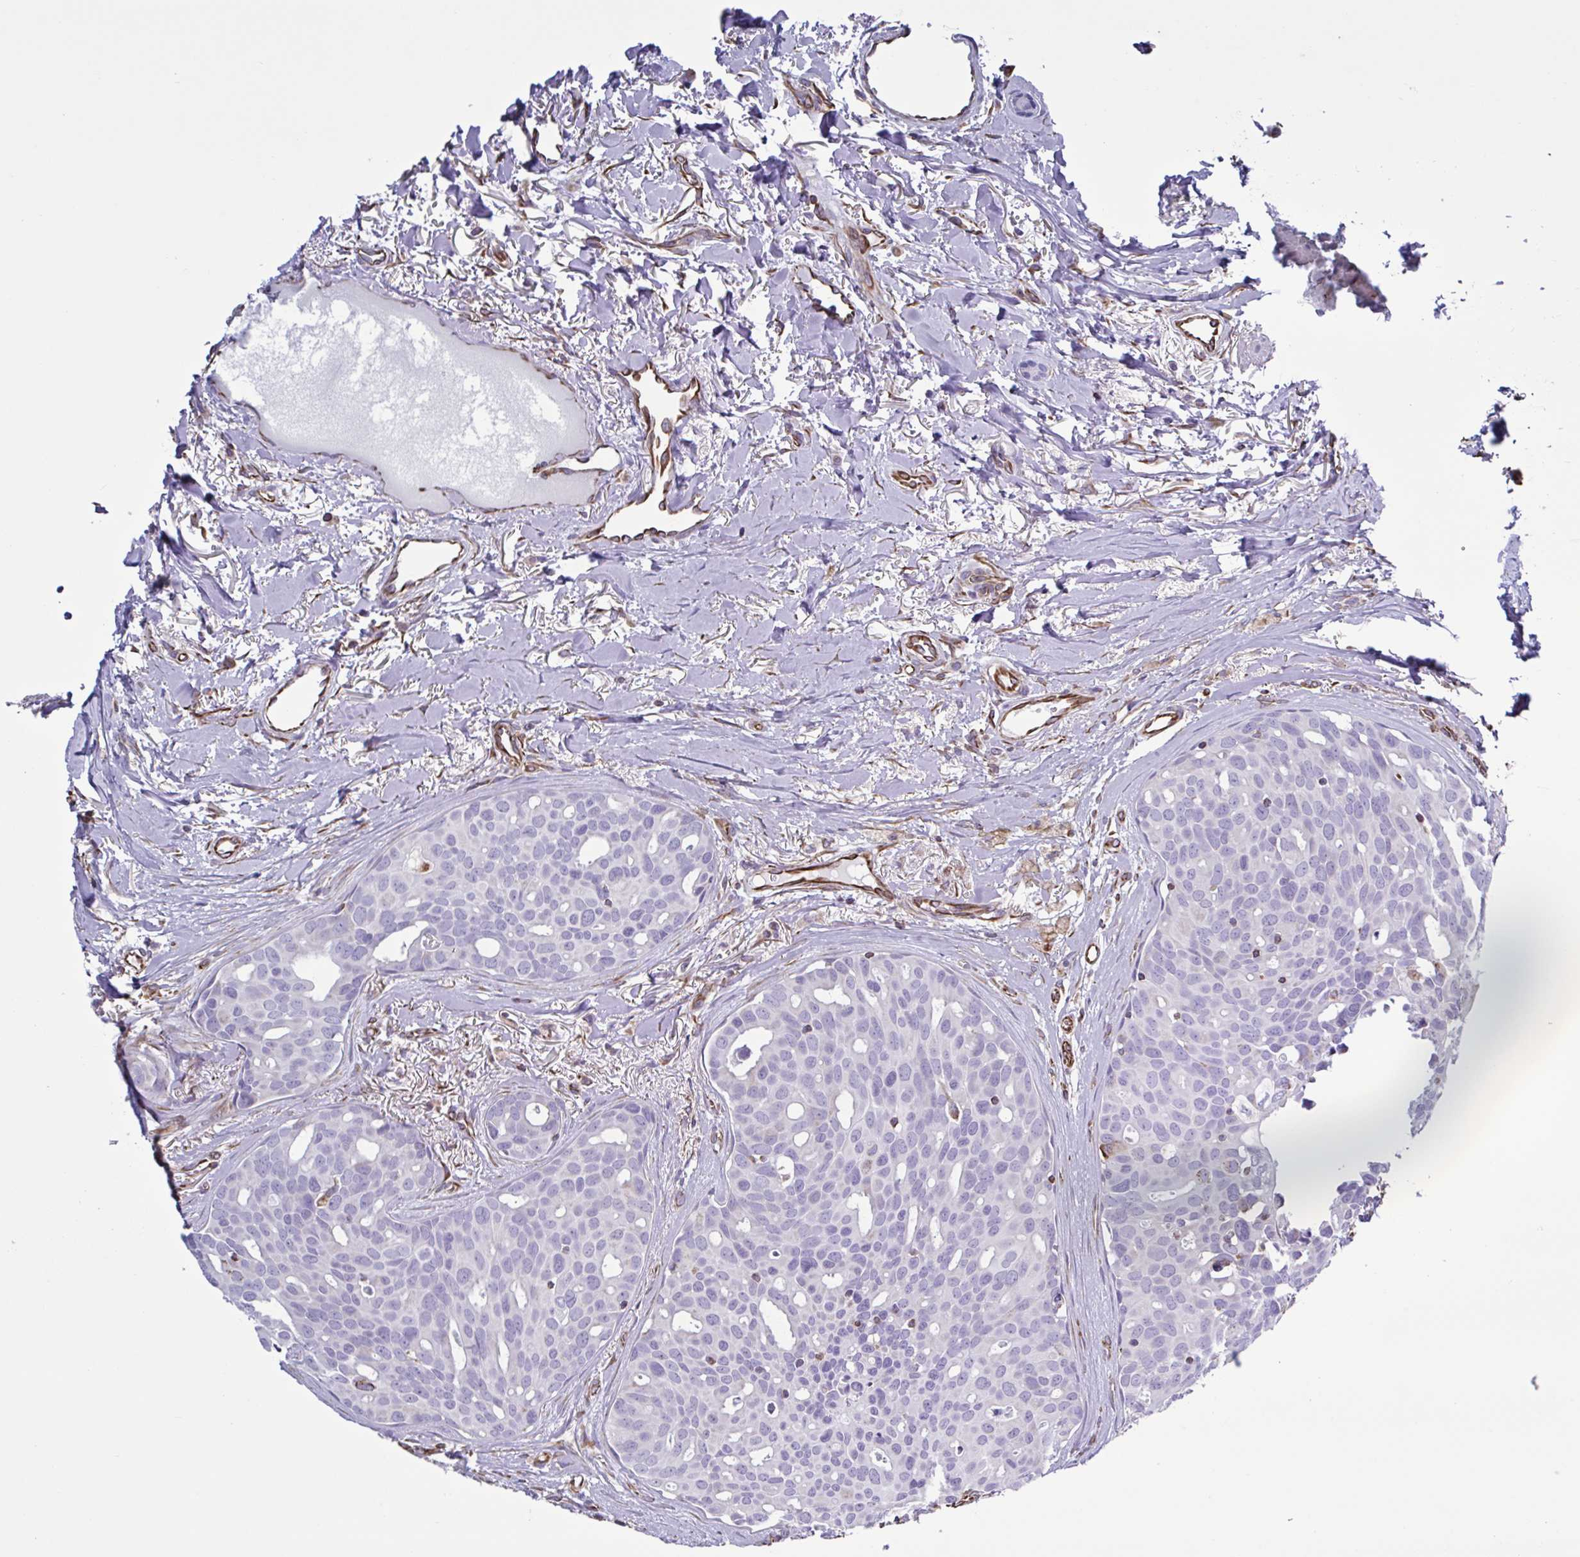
{"staining": {"intensity": "negative", "quantity": "none", "location": "none"}, "tissue": "breast cancer", "cell_type": "Tumor cells", "image_type": "cancer", "snomed": [{"axis": "morphology", "description": "Duct carcinoma"}, {"axis": "topography", "description": "Breast"}], "caption": "Immunohistochemistry (IHC) micrograph of human breast cancer (invasive ductal carcinoma) stained for a protein (brown), which exhibits no expression in tumor cells.", "gene": "TMEM86B", "patient": {"sex": "female", "age": 54}}